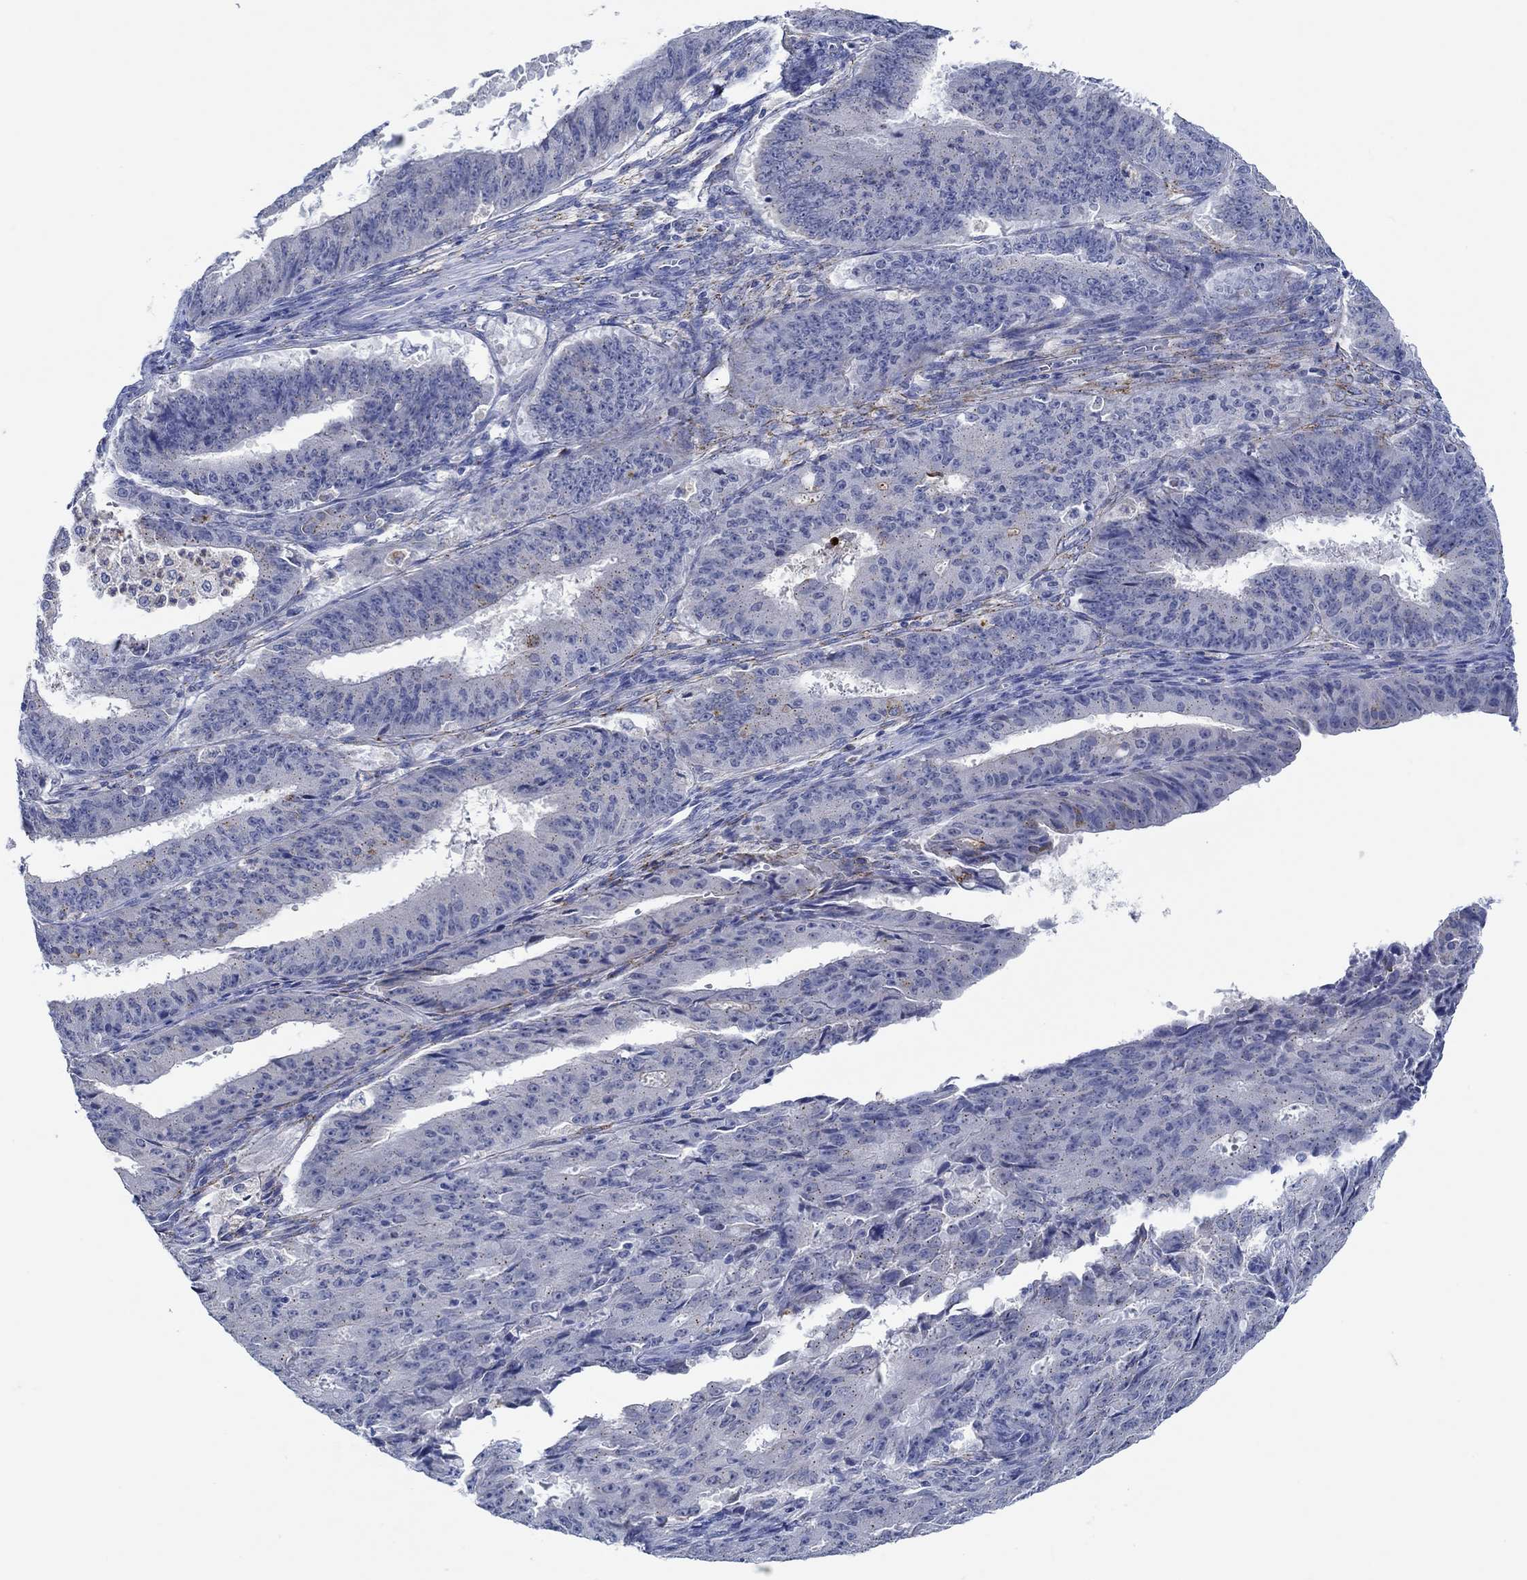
{"staining": {"intensity": "negative", "quantity": "none", "location": "none"}, "tissue": "ovarian cancer", "cell_type": "Tumor cells", "image_type": "cancer", "snomed": [{"axis": "morphology", "description": "Carcinoma, endometroid"}, {"axis": "topography", "description": "Ovary"}], "caption": "High magnification brightfield microscopy of endometroid carcinoma (ovarian) stained with DAB (3,3'-diaminobenzidine) (brown) and counterstained with hematoxylin (blue): tumor cells show no significant positivity.", "gene": "CPM", "patient": {"sex": "female", "age": 42}}